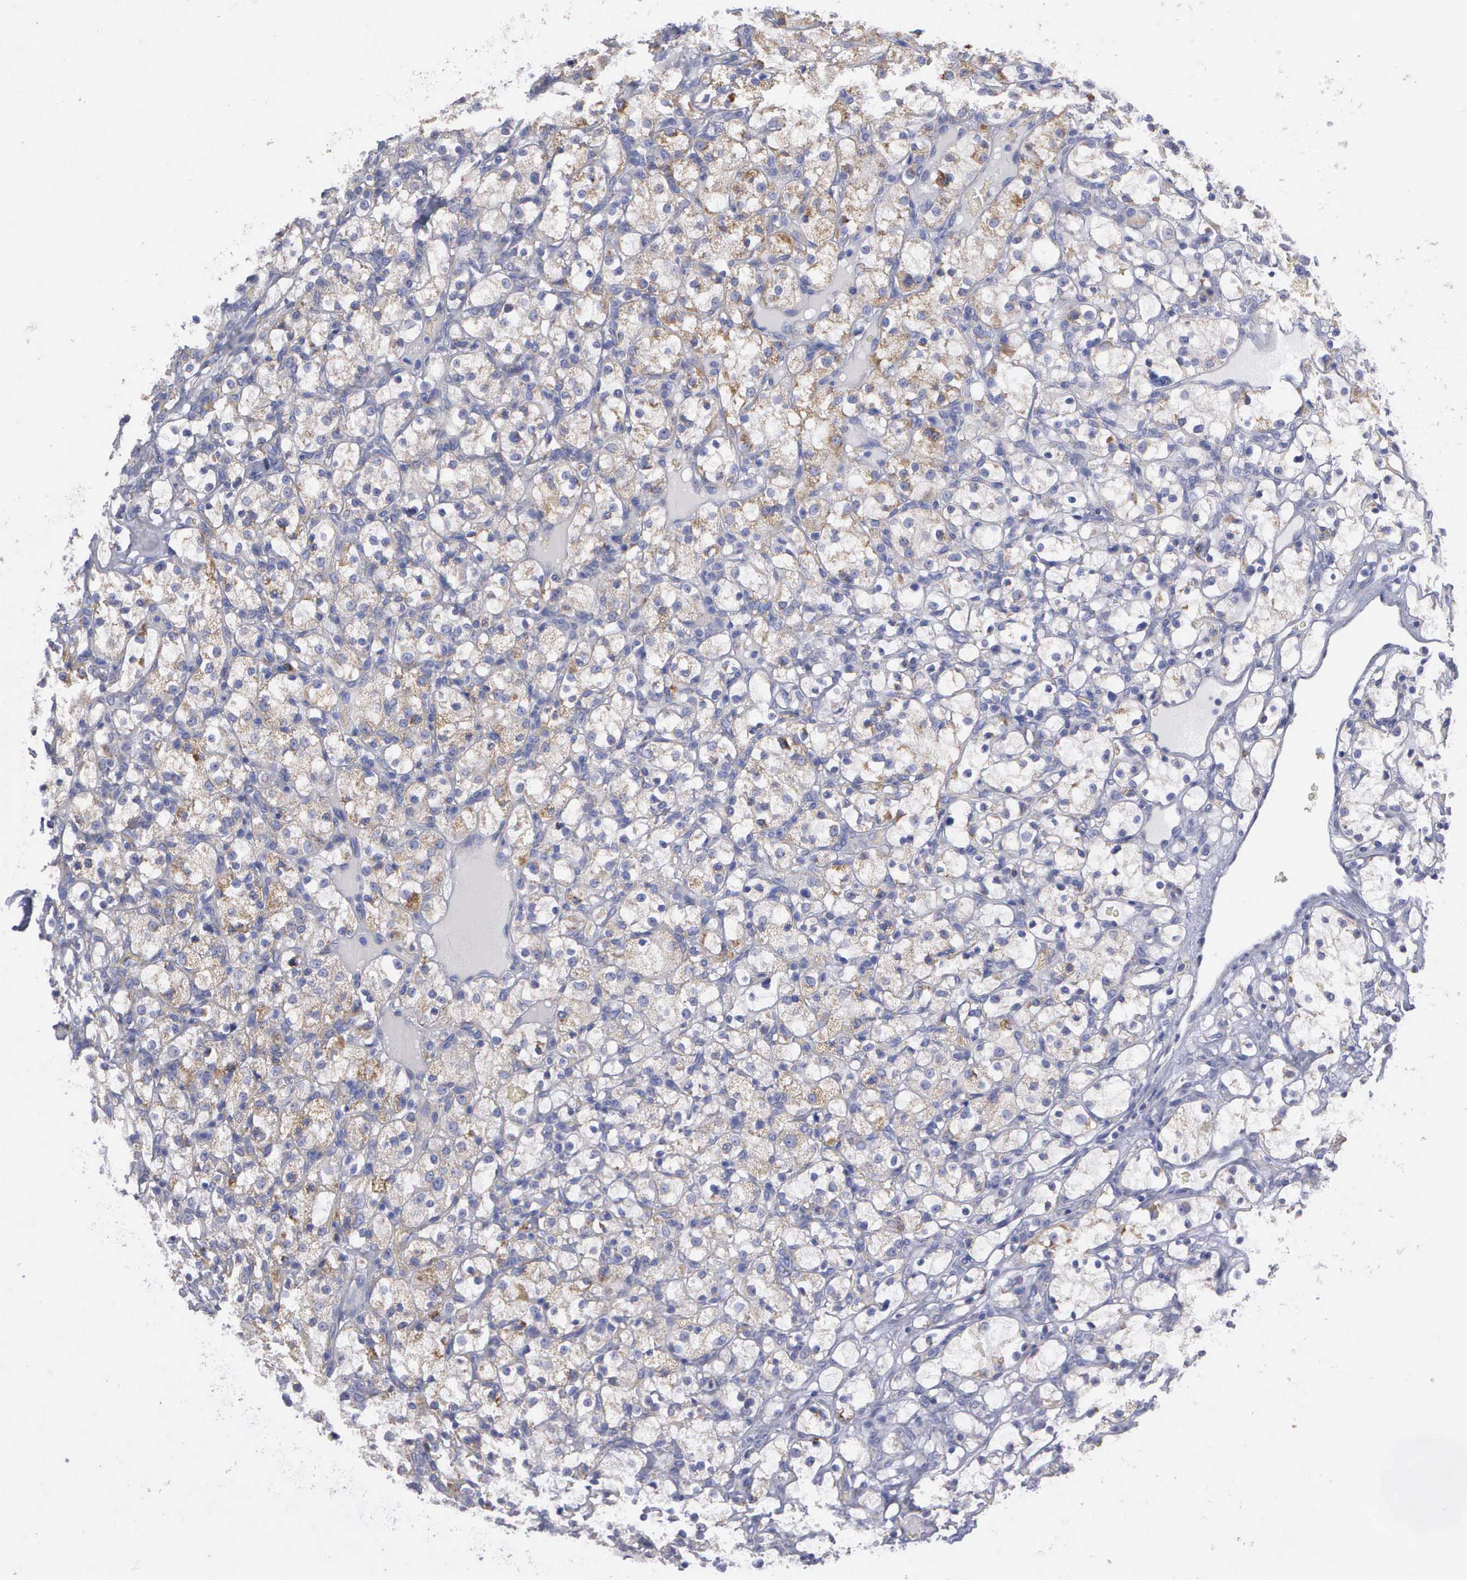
{"staining": {"intensity": "weak", "quantity": "25%-75%", "location": "cytoplasmic/membranous"}, "tissue": "renal cancer", "cell_type": "Tumor cells", "image_type": "cancer", "snomed": [{"axis": "morphology", "description": "Adenocarcinoma, NOS"}, {"axis": "topography", "description": "Kidney"}], "caption": "Immunohistochemistry (IHC) (DAB) staining of renal adenocarcinoma reveals weak cytoplasmic/membranous protein expression in approximately 25%-75% of tumor cells. Nuclei are stained in blue.", "gene": "APOOL", "patient": {"sex": "female", "age": 83}}